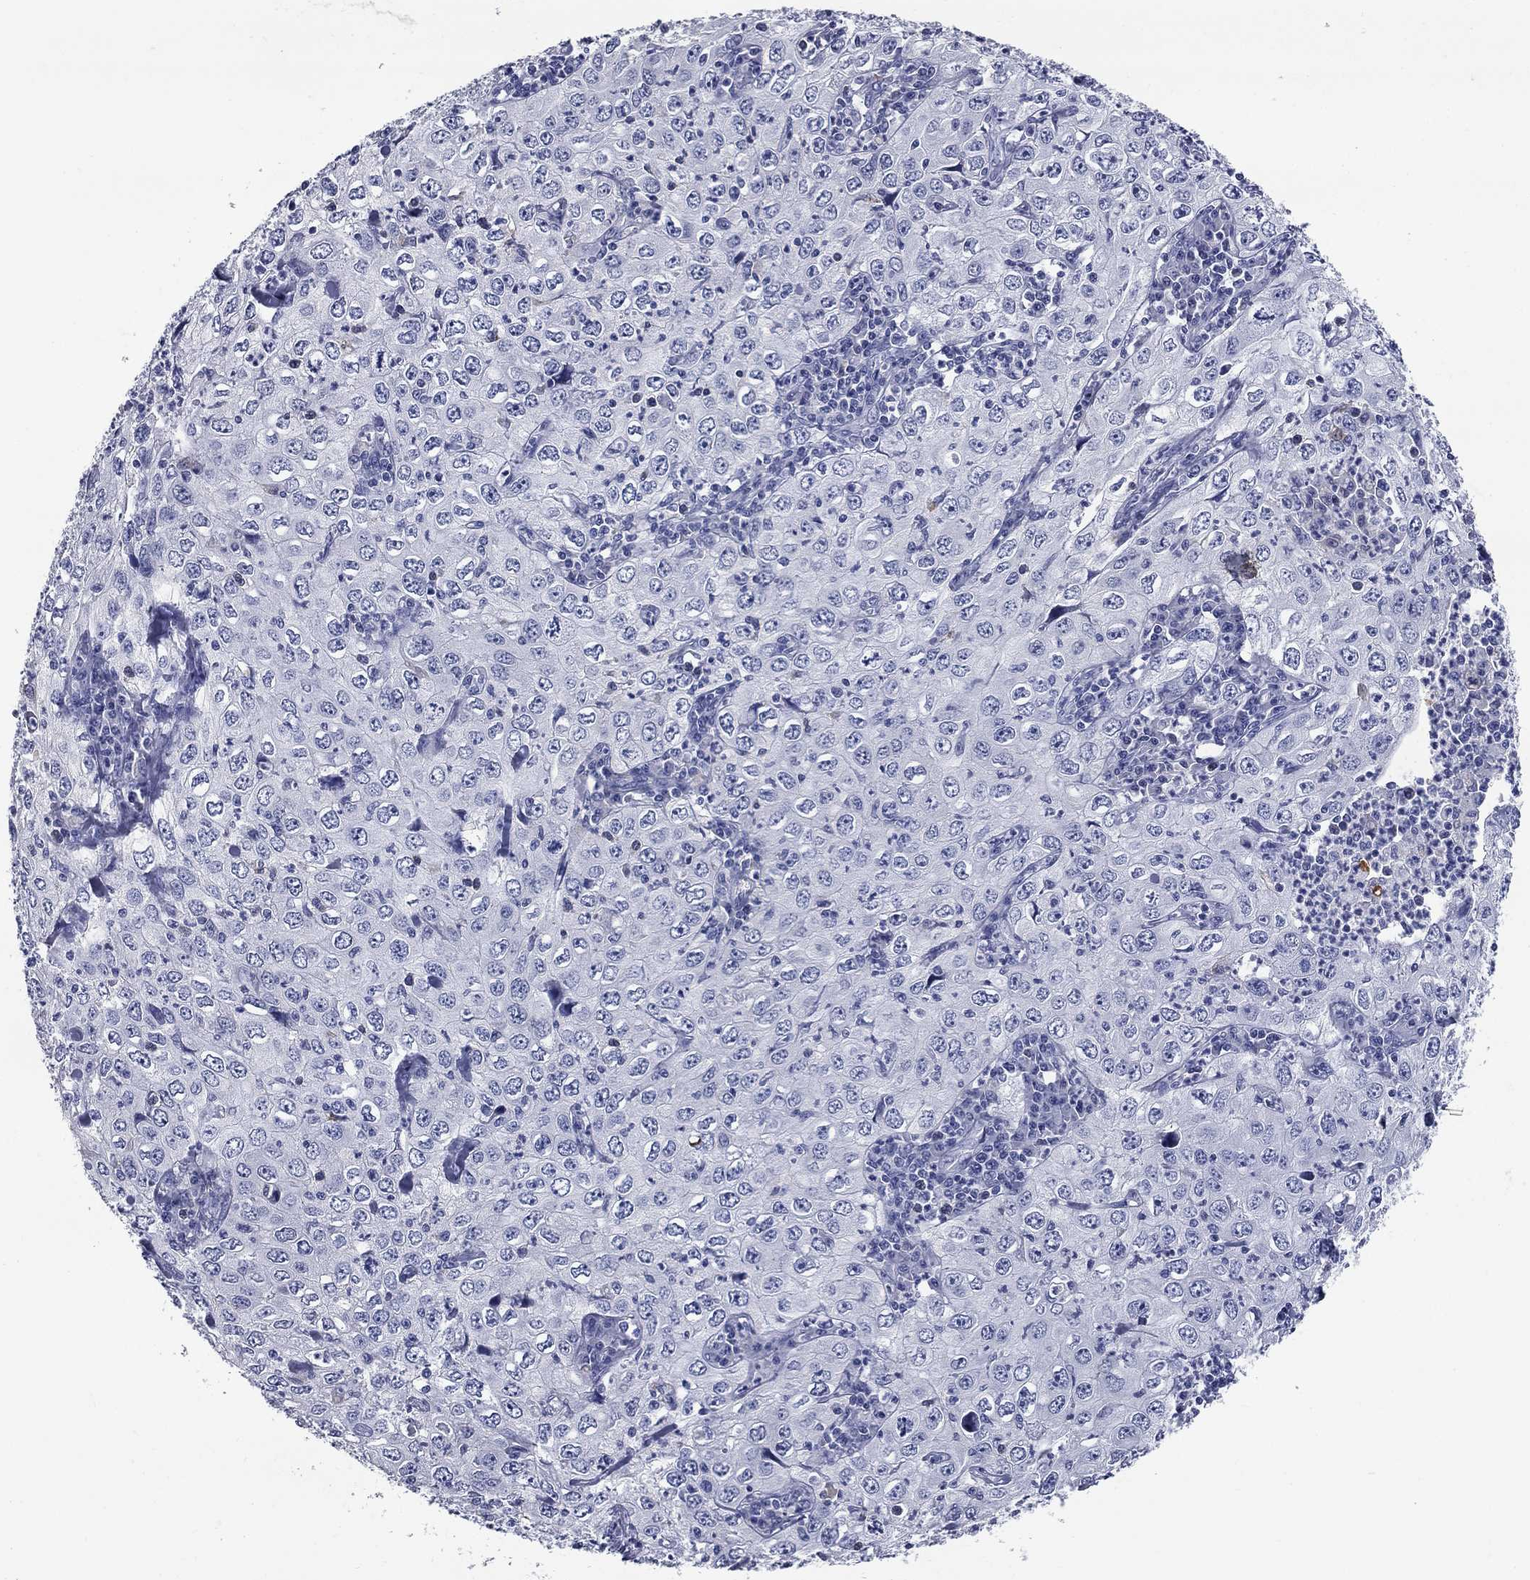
{"staining": {"intensity": "negative", "quantity": "none", "location": "none"}, "tissue": "cervical cancer", "cell_type": "Tumor cells", "image_type": "cancer", "snomed": [{"axis": "morphology", "description": "Squamous cell carcinoma, NOS"}, {"axis": "topography", "description": "Cervix"}], "caption": "Image shows no protein staining in tumor cells of cervical squamous cell carcinoma tissue.", "gene": "SYT12", "patient": {"sex": "female", "age": 24}}